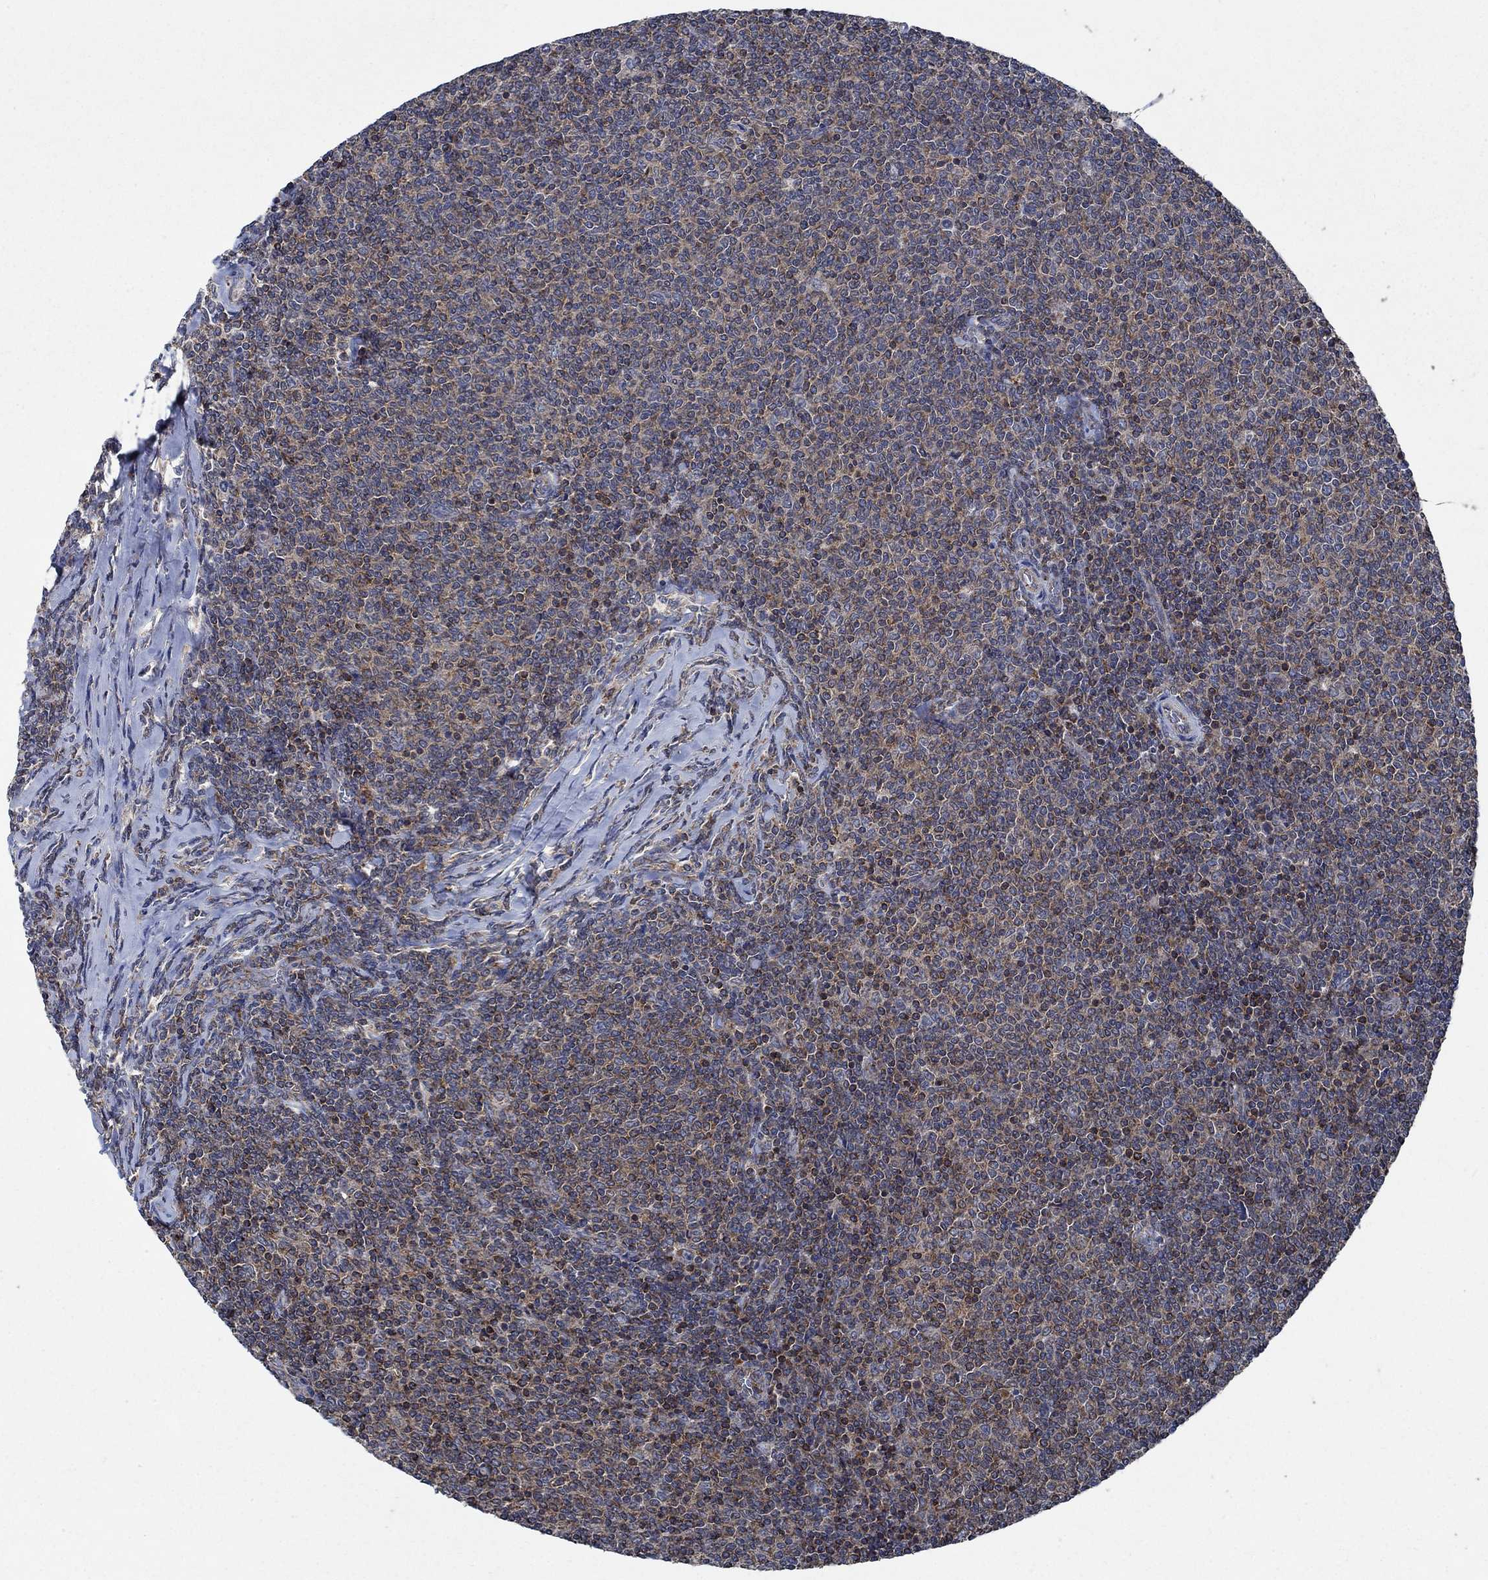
{"staining": {"intensity": "weak", "quantity": ">75%", "location": "cytoplasmic/membranous"}, "tissue": "lymphoma", "cell_type": "Tumor cells", "image_type": "cancer", "snomed": [{"axis": "morphology", "description": "Malignant lymphoma, non-Hodgkin's type, Low grade"}, {"axis": "topography", "description": "Lymph node"}], "caption": "Immunohistochemical staining of human low-grade malignant lymphoma, non-Hodgkin's type demonstrates low levels of weak cytoplasmic/membranous expression in about >75% of tumor cells.", "gene": "STXBP6", "patient": {"sex": "male", "age": 52}}